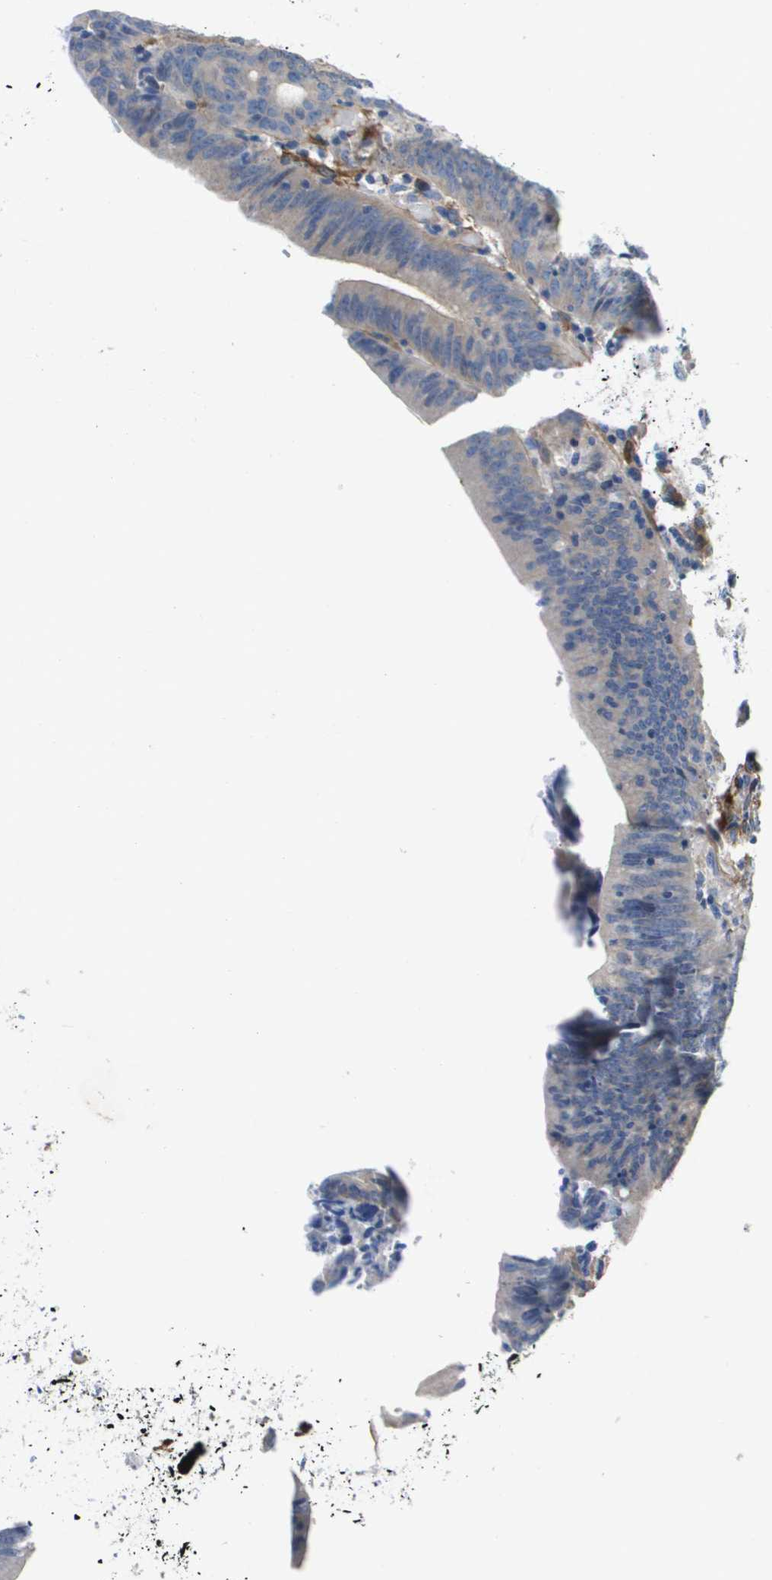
{"staining": {"intensity": "negative", "quantity": "none", "location": "none"}, "tissue": "colorectal cancer", "cell_type": "Tumor cells", "image_type": "cancer", "snomed": [{"axis": "morphology", "description": "Normal tissue, NOS"}, {"axis": "morphology", "description": "Adenocarcinoma, NOS"}, {"axis": "topography", "description": "Rectum"}], "caption": "Tumor cells are negative for brown protein staining in adenocarcinoma (colorectal).", "gene": "LPP", "patient": {"sex": "female", "age": 66}}